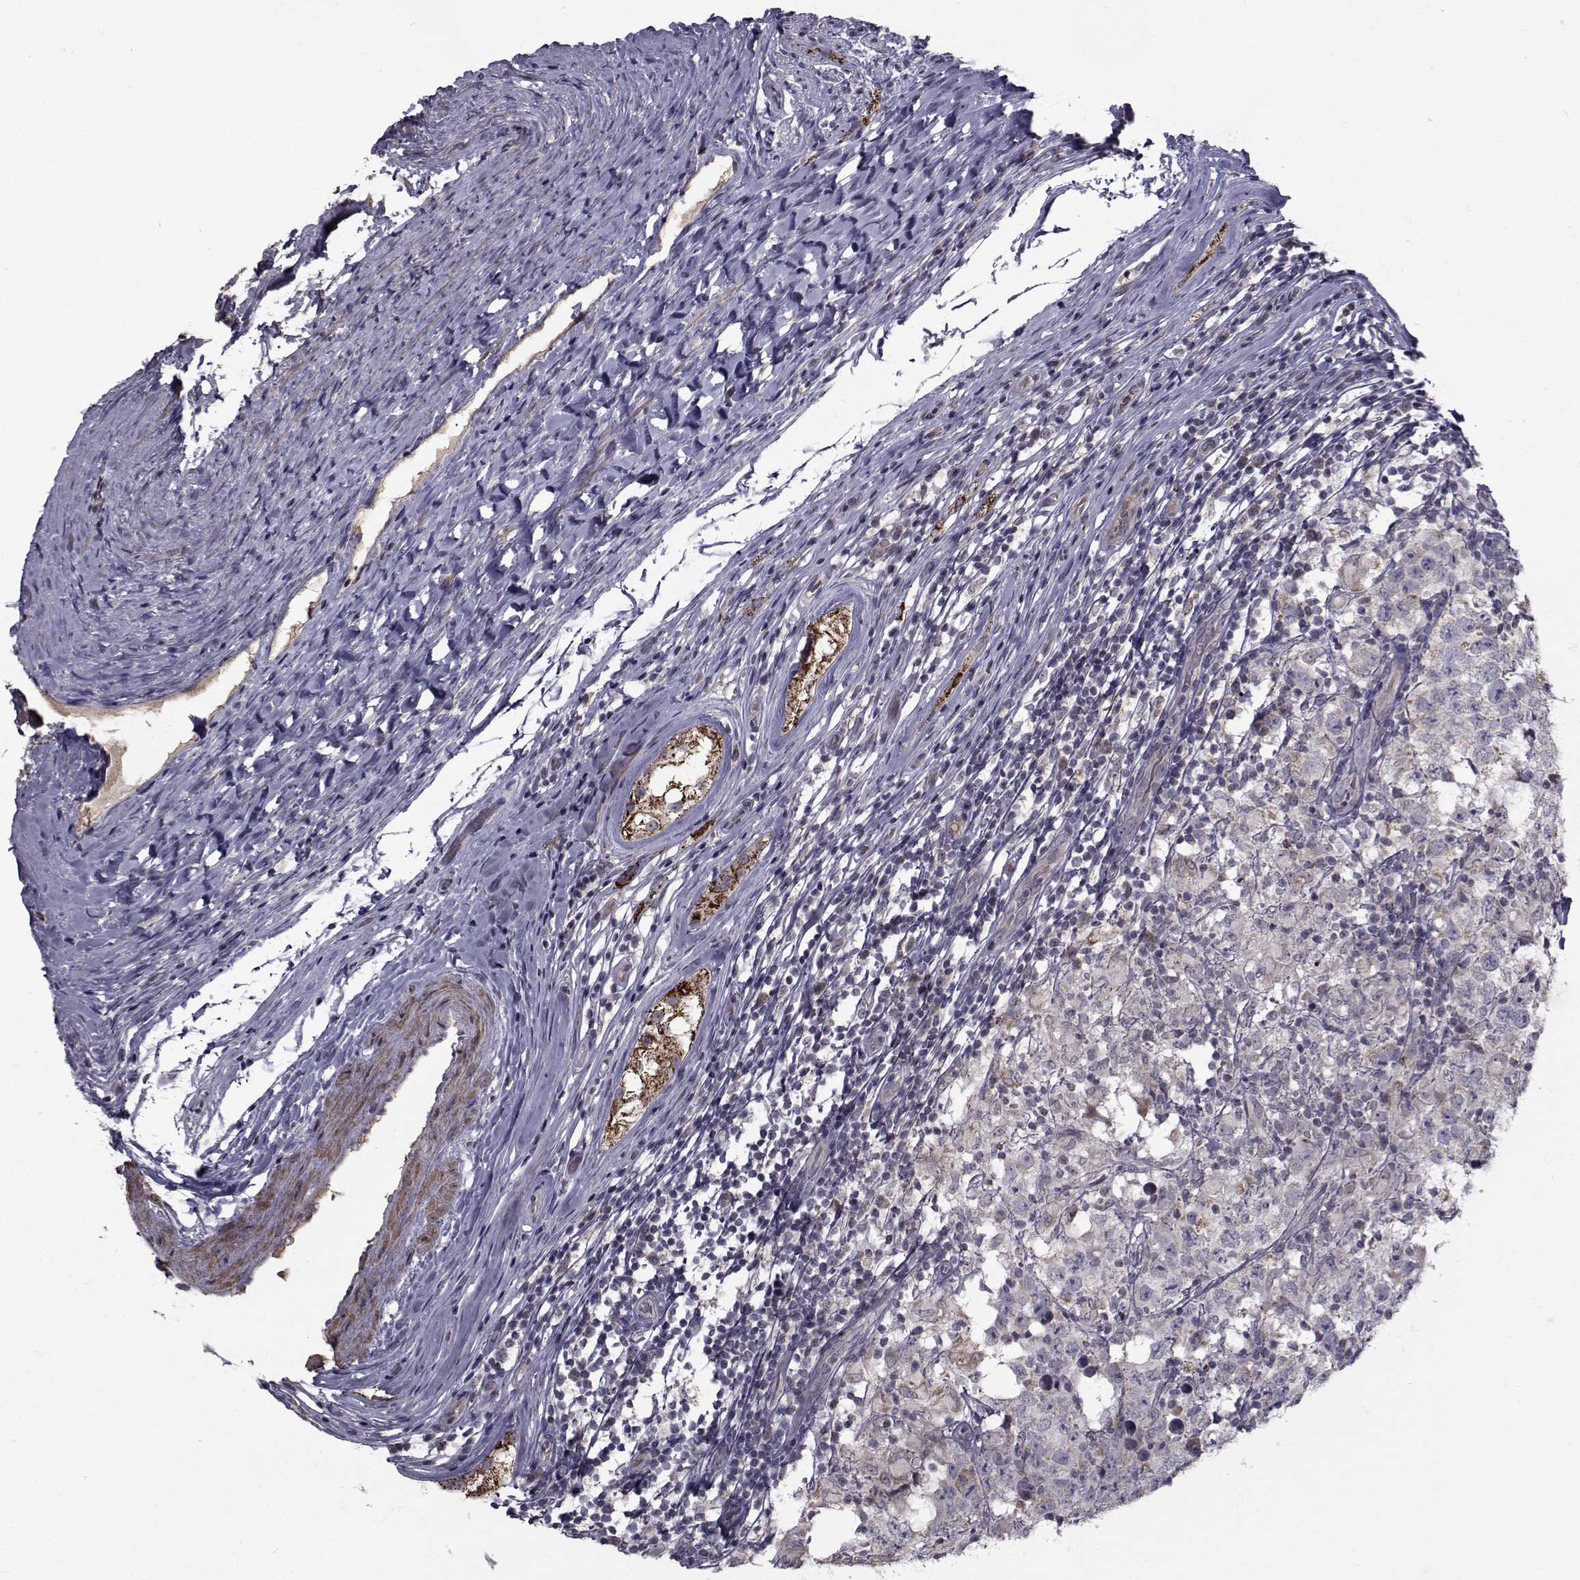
{"staining": {"intensity": "moderate", "quantity": ">75%", "location": "cytoplasmic/membranous"}, "tissue": "testis cancer", "cell_type": "Tumor cells", "image_type": "cancer", "snomed": [{"axis": "morphology", "description": "Seminoma, NOS"}, {"axis": "morphology", "description": "Carcinoma, Embryonal, NOS"}, {"axis": "topography", "description": "Testis"}], "caption": "Moderate cytoplasmic/membranous expression for a protein is identified in approximately >75% of tumor cells of testis seminoma using immunohistochemistry (IHC).", "gene": "FDXR", "patient": {"sex": "male", "age": 41}}